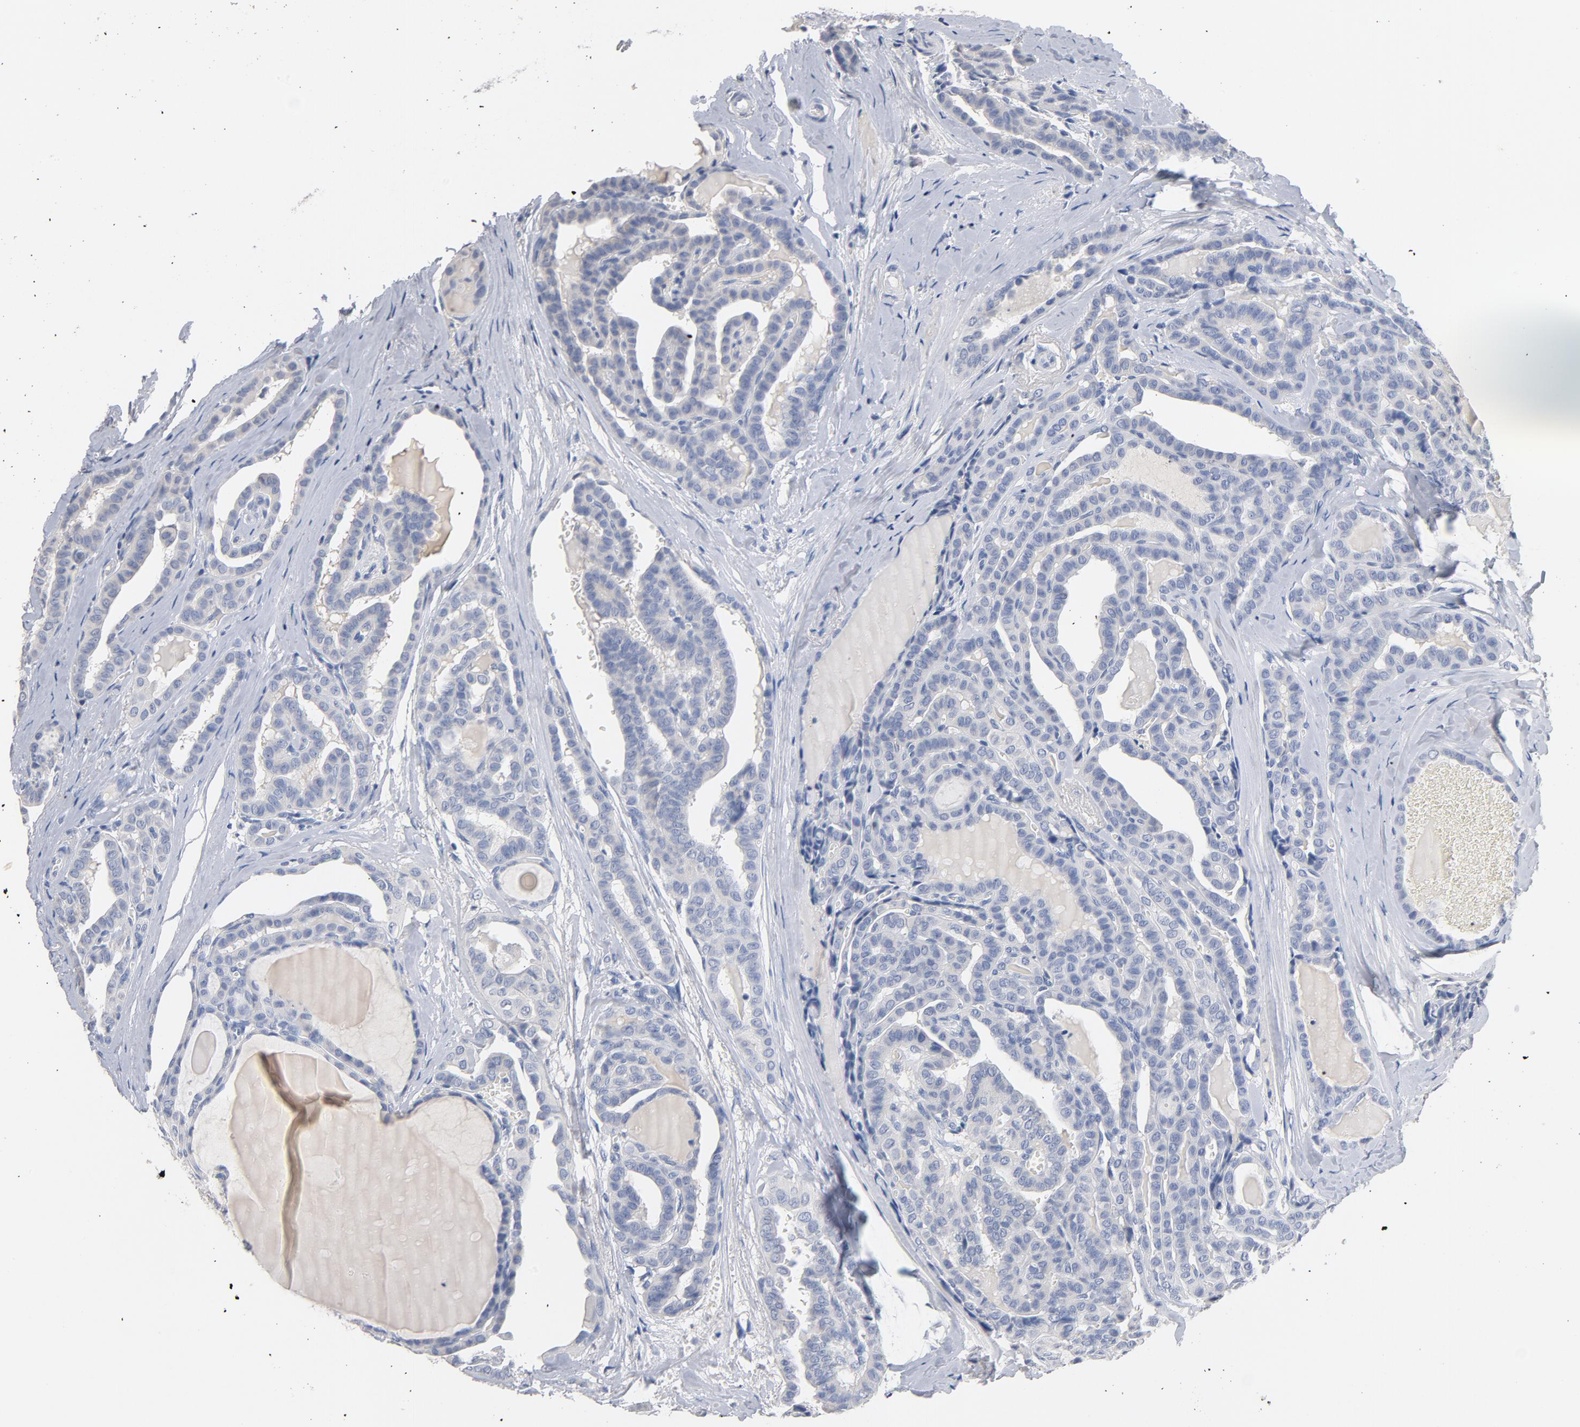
{"staining": {"intensity": "negative", "quantity": "none", "location": "none"}, "tissue": "thyroid cancer", "cell_type": "Tumor cells", "image_type": "cancer", "snomed": [{"axis": "morphology", "description": "Carcinoma, NOS"}, {"axis": "topography", "description": "Thyroid gland"}], "caption": "This is an IHC photomicrograph of thyroid cancer. There is no staining in tumor cells.", "gene": "ZCCHC13", "patient": {"sex": "female", "age": 91}}